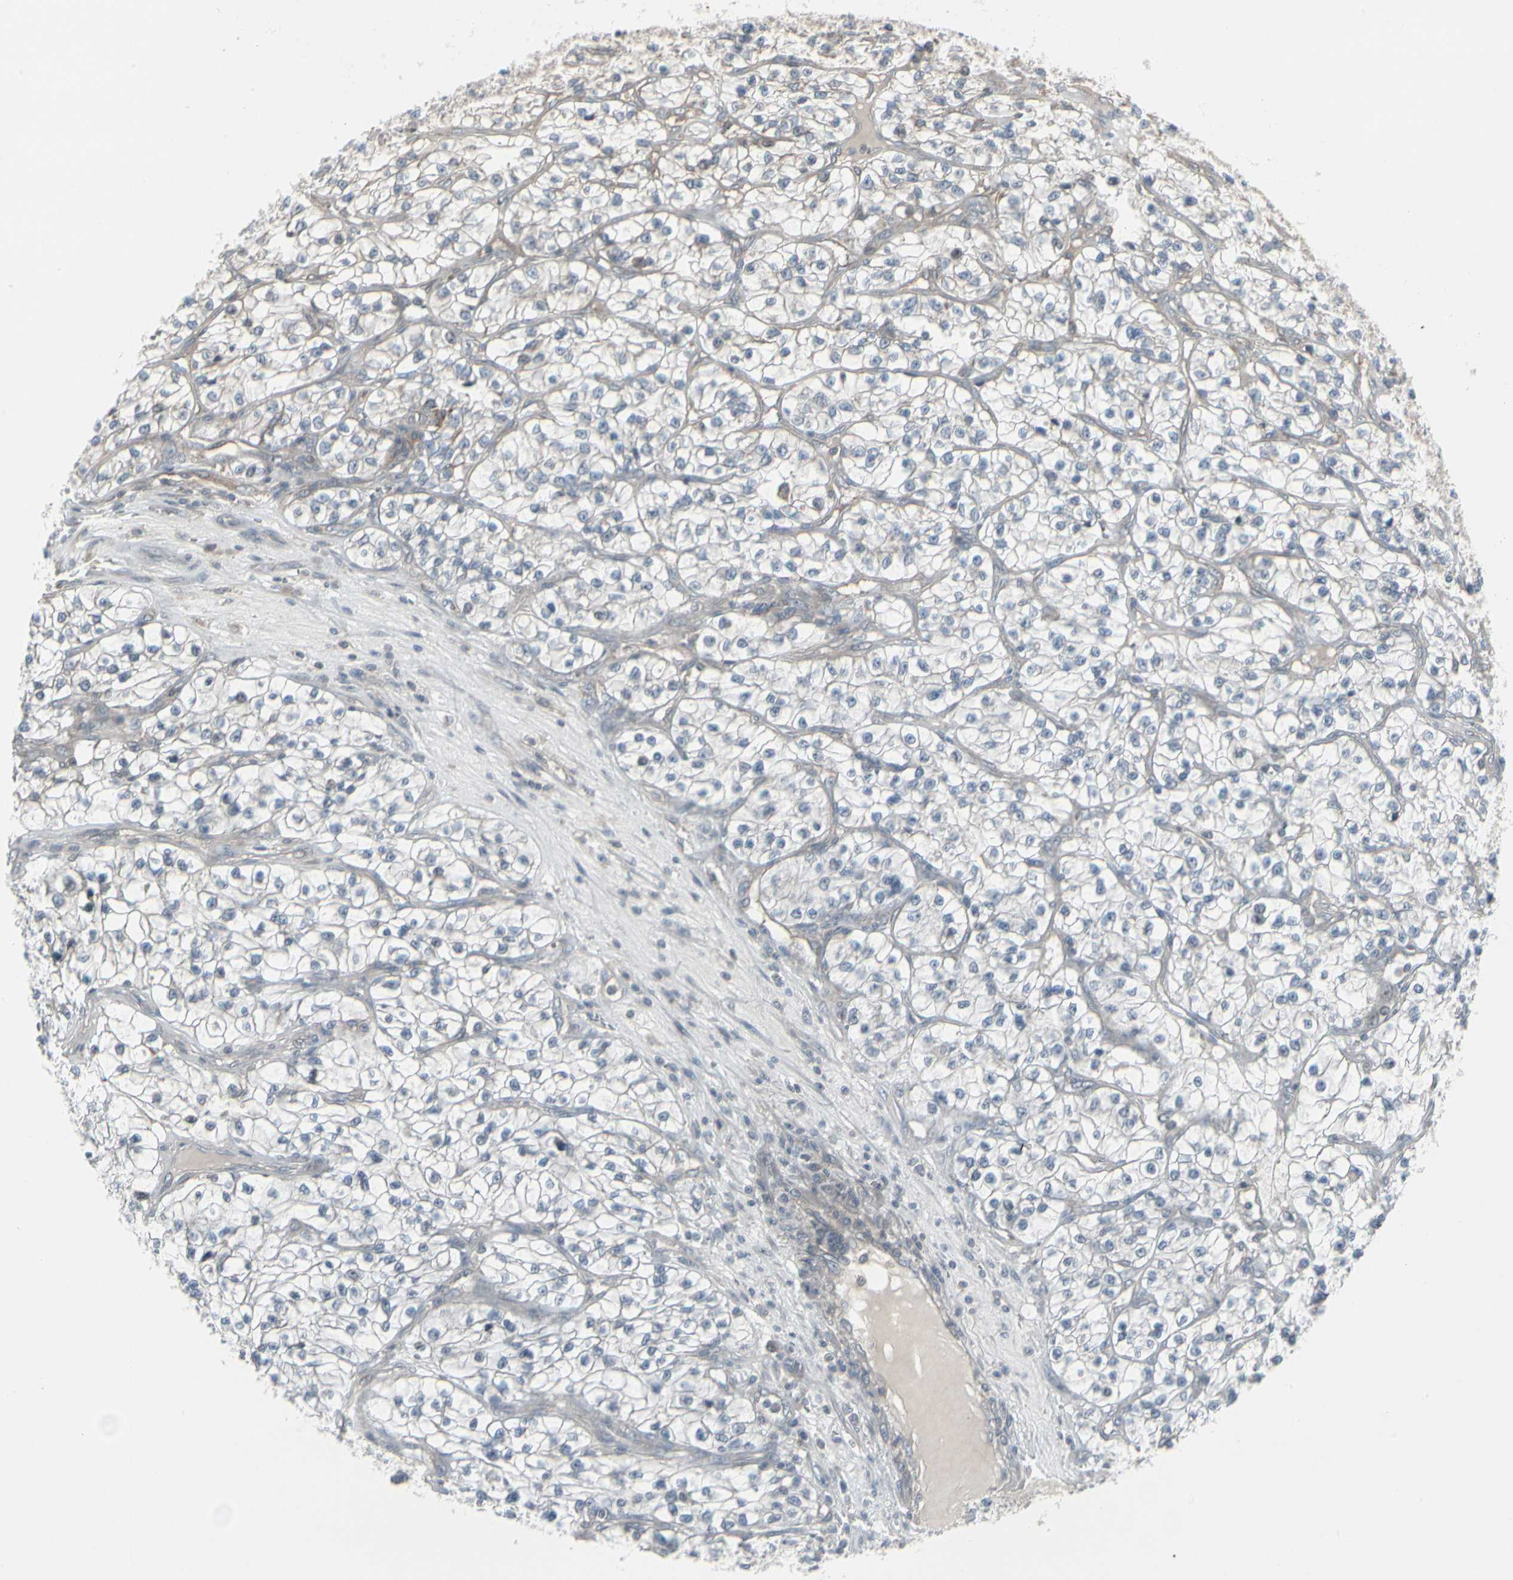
{"staining": {"intensity": "weak", "quantity": "<25%", "location": "cytoplasmic/membranous"}, "tissue": "renal cancer", "cell_type": "Tumor cells", "image_type": "cancer", "snomed": [{"axis": "morphology", "description": "Adenocarcinoma, NOS"}, {"axis": "topography", "description": "Kidney"}], "caption": "A micrograph of adenocarcinoma (renal) stained for a protein displays no brown staining in tumor cells. (Immunohistochemistry, brightfield microscopy, high magnification).", "gene": "EPS15", "patient": {"sex": "female", "age": 57}}